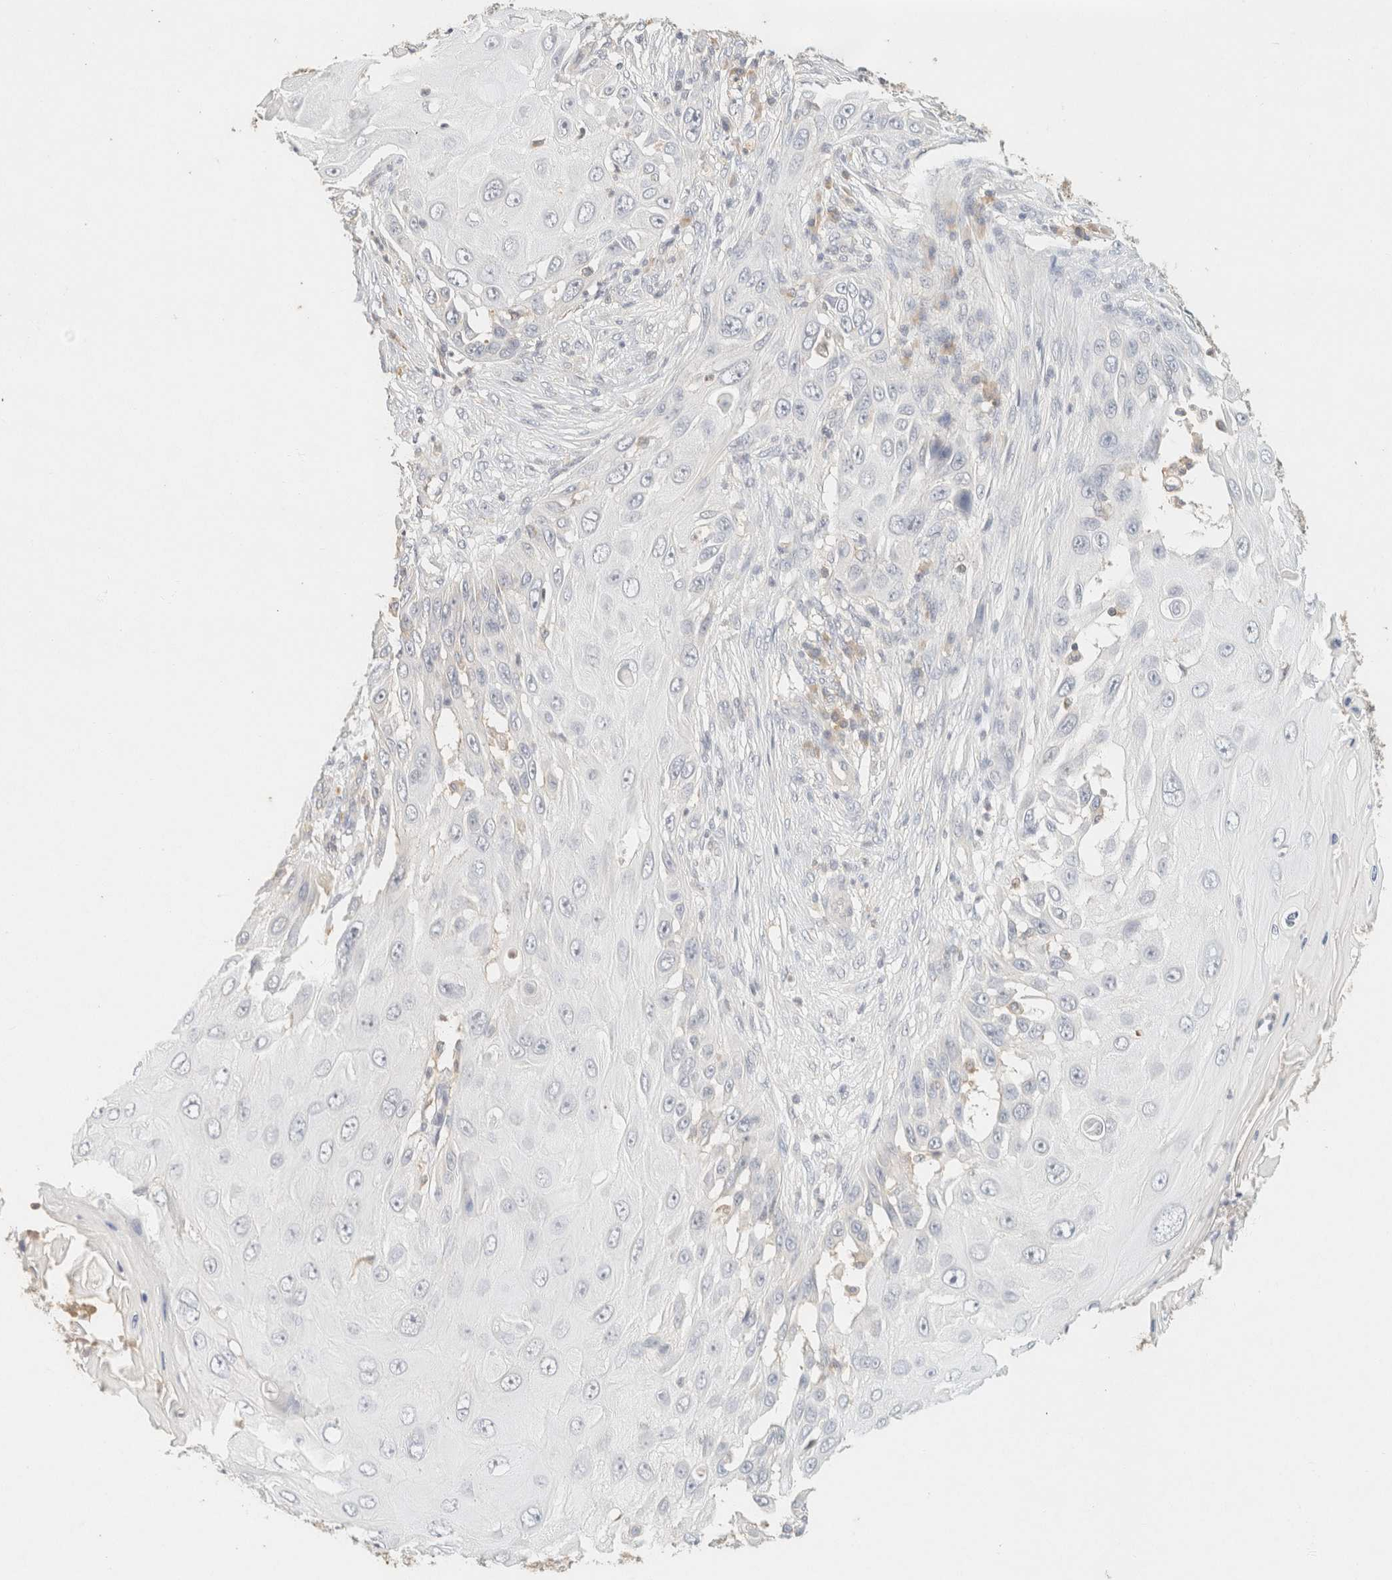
{"staining": {"intensity": "negative", "quantity": "none", "location": "none"}, "tissue": "skin cancer", "cell_type": "Tumor cells", "image_type": "cancer", "snomed": [{"axis": "morphology", "description": "Squamous cell carcinoma, NOS"}, {"axis": "topography", "description": "Skin"}], "caption": "DAB immunohistochemical staining of human skin squamous cell carcinoma exhibits no significant positivity in tumor cells.", "gene": "TIMD4", "patient": {"sex": "female", "age": 44}}